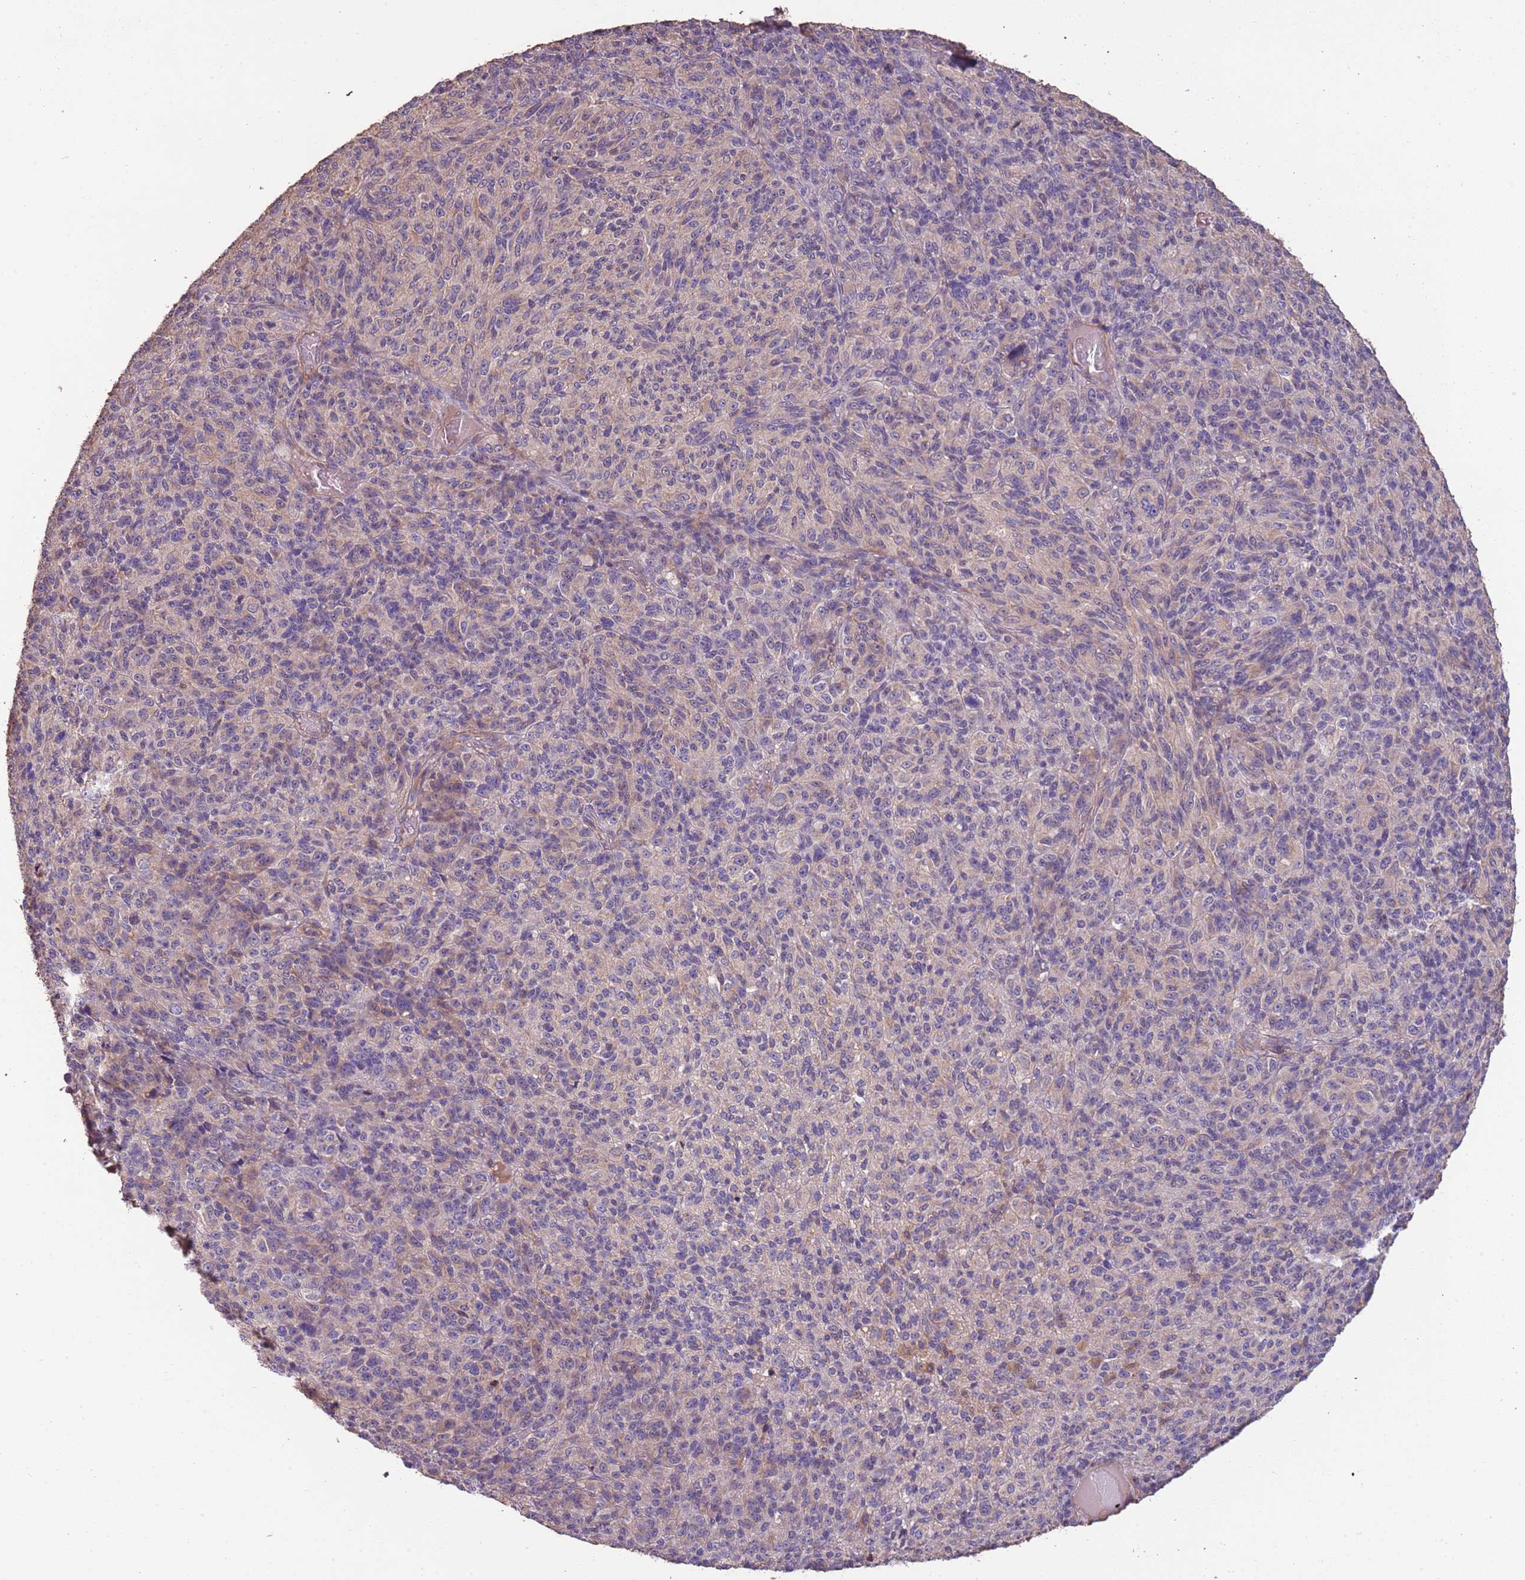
{"staining": {"intensity": "negative", "quantity": "none", "location": "none"}, "tissue": "melanoma", "cell_type": "Tumor cells", "image_type": "cancer", "snomed": [{"axis": "morphology", "description": "Malignant melanoma, Metastatic site"}, {"axis": "topography", "description": "Brain"}], "caption": "There is no significant expression in tumor cells of melanoma. The staining was performed using DAB (3,3'-diaminobenzidine) to visualize the protein expression in brown, while the nuclei were stained in blue with hematoxylin (Magnification: 20x).", "gene": "FECH", "patient": {"sex": "female", "age": 56}}